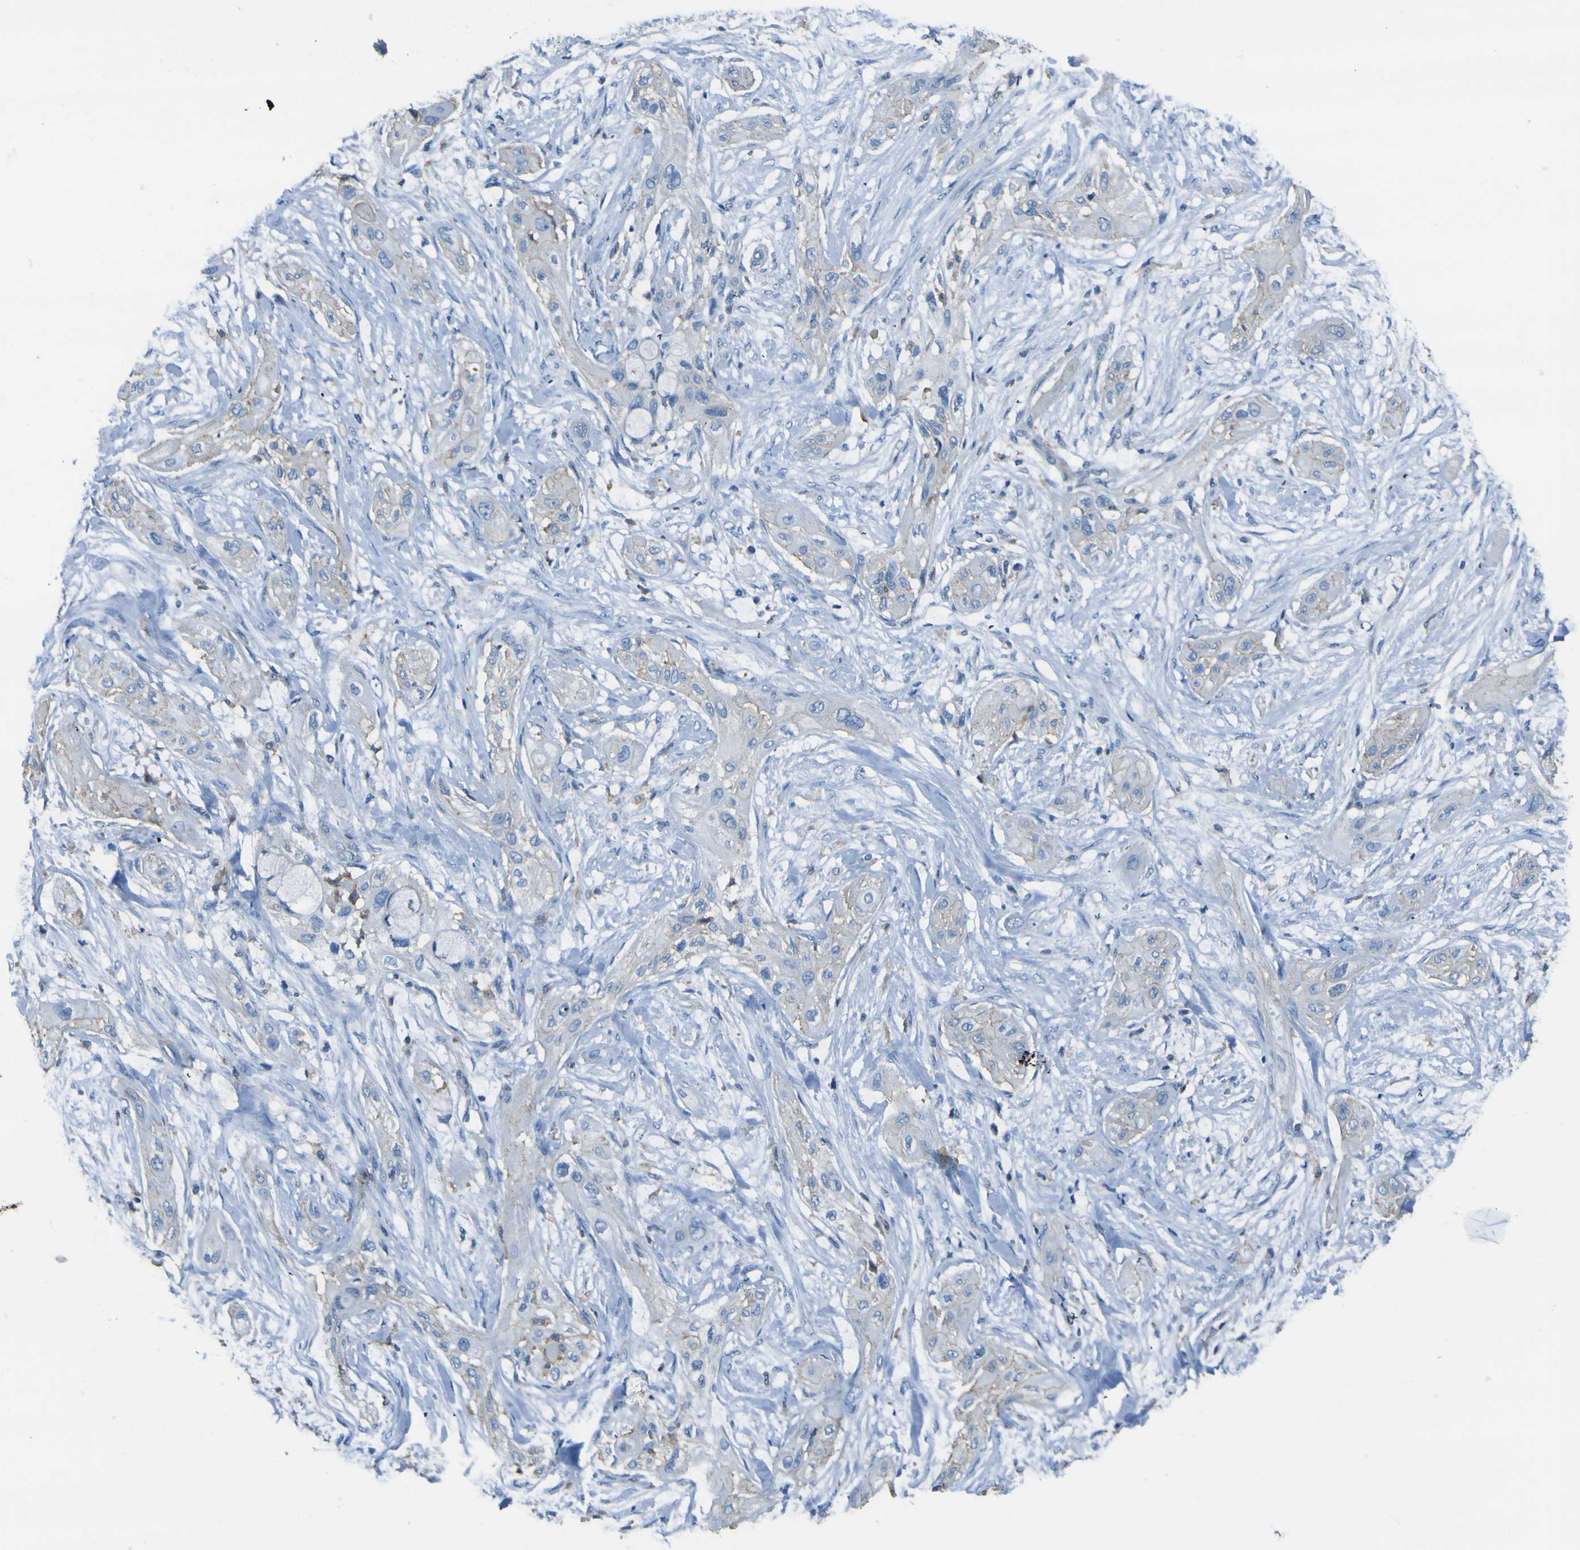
{"staining": {"intensity": "negative", "quantity": "none", "location": "none"}, "tissue": "lung cancer", "cell_type": "Tumor cells", "image_type": "cancer", "snomed": [{"axis": "morphology", "description": "Squamous cell carcinoma, NOS"}, {"axis": "topography", "description": "Lung"}], "caption": "A high-resolution histopathology image shows IHC staining of lung cancer (squamous cell carcinoma), which demonstrates no significant positivity in tumor cells.", "gene": "LAIR1", "patient": {"sex": "female", "age": 47}}